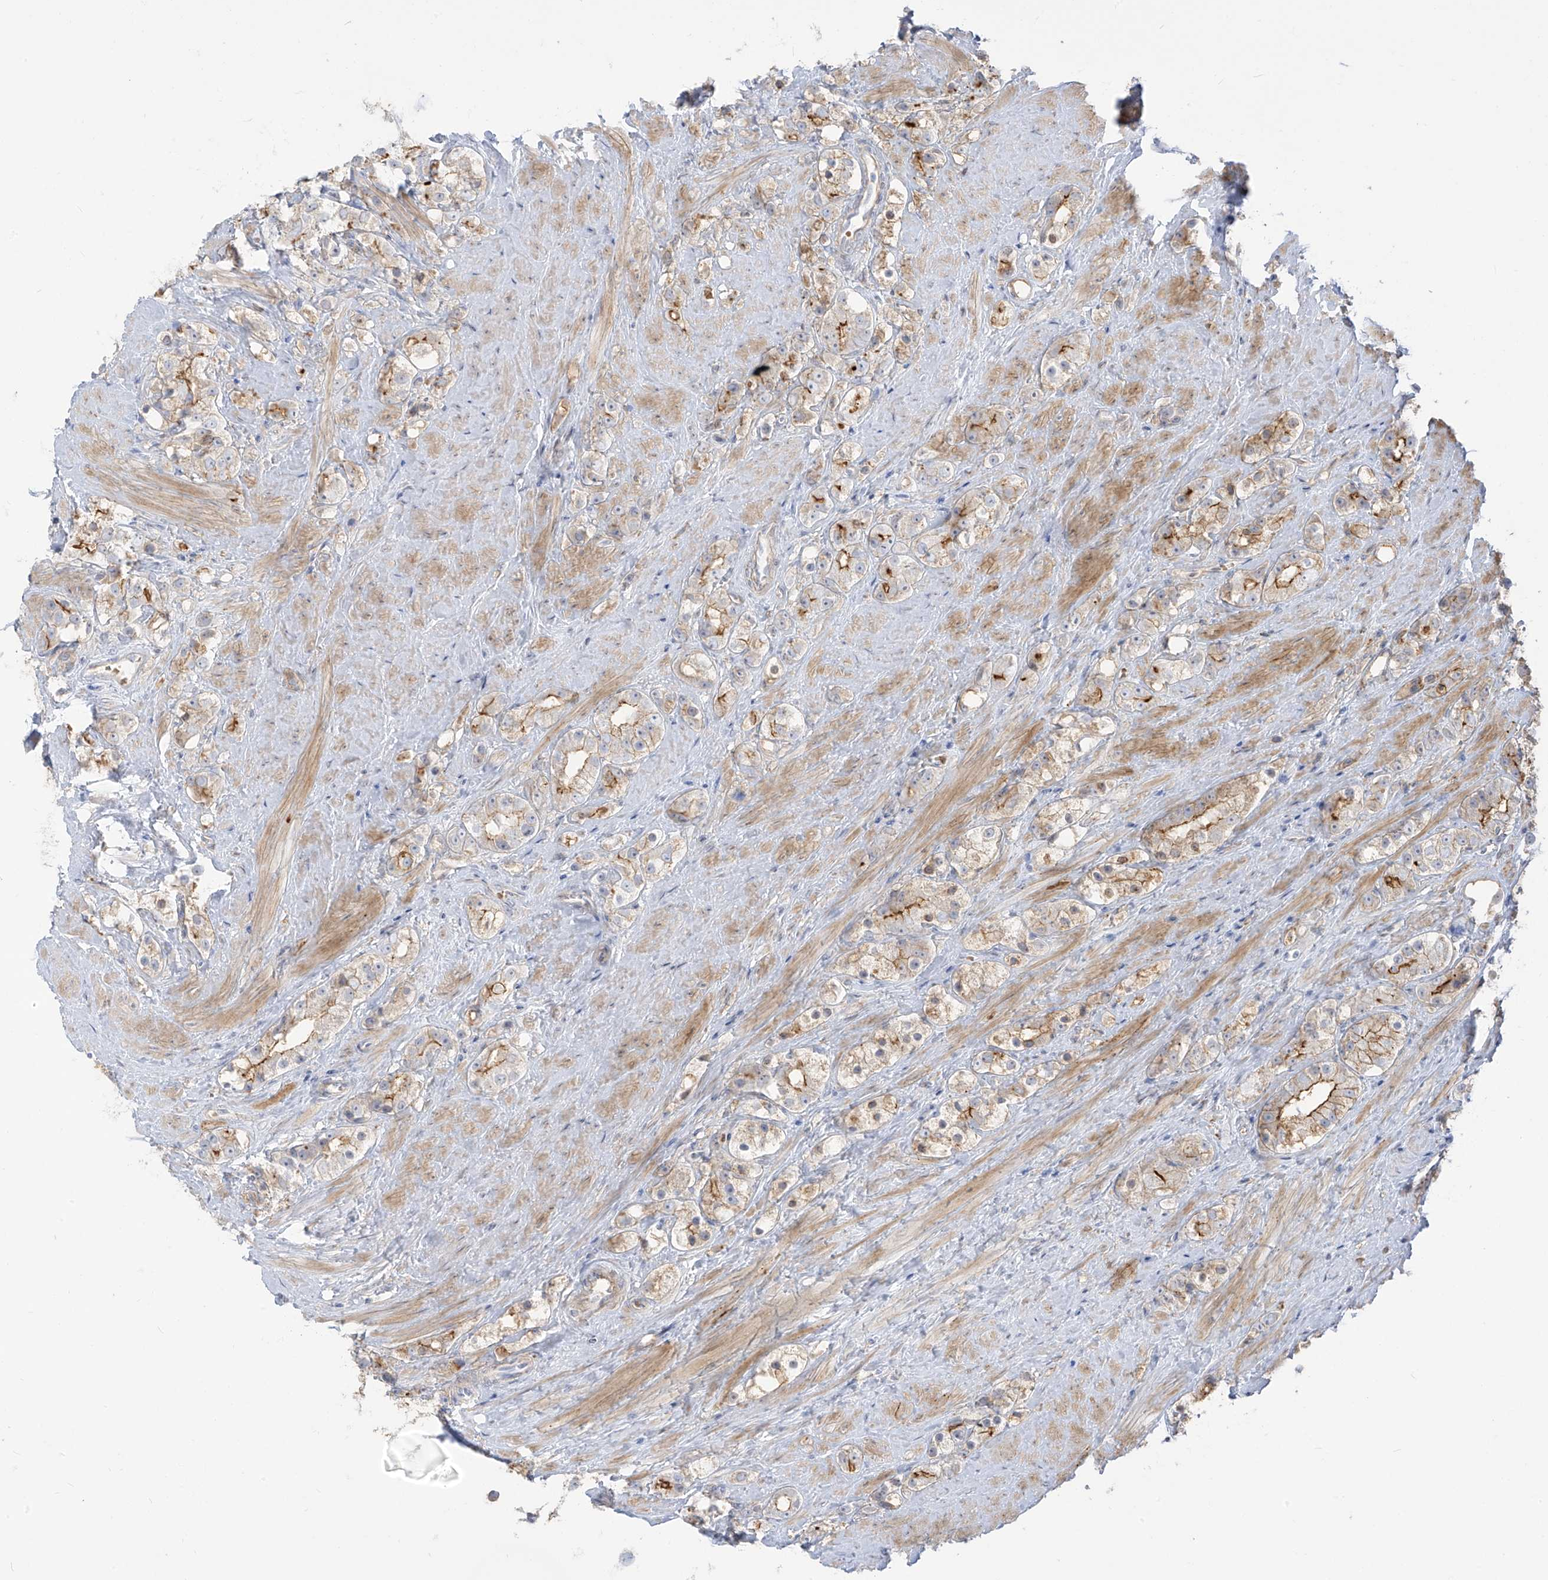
{"staining": {"intensity": "moderate", "quantity": "25%-75%", "location": "cytoplasmic/membranous"}, "tissue": "prostate cancer", "cell_type": "Tumor cells", "image_type": "cancer", "snomed": [{"axis": "morphology", "description": "Adenocarcinoma, NOS"}, {"axis": "topography", "description": "Prostate"}], "caption": "This is a photomicrograph of immunohistochemistry staining of prostate cancer, which shows moderate positivity in the cytoplasmic/membranous of tumor cells.", "gene": "ZGRF1", "patient": {"sex": "male", "age": 79}}